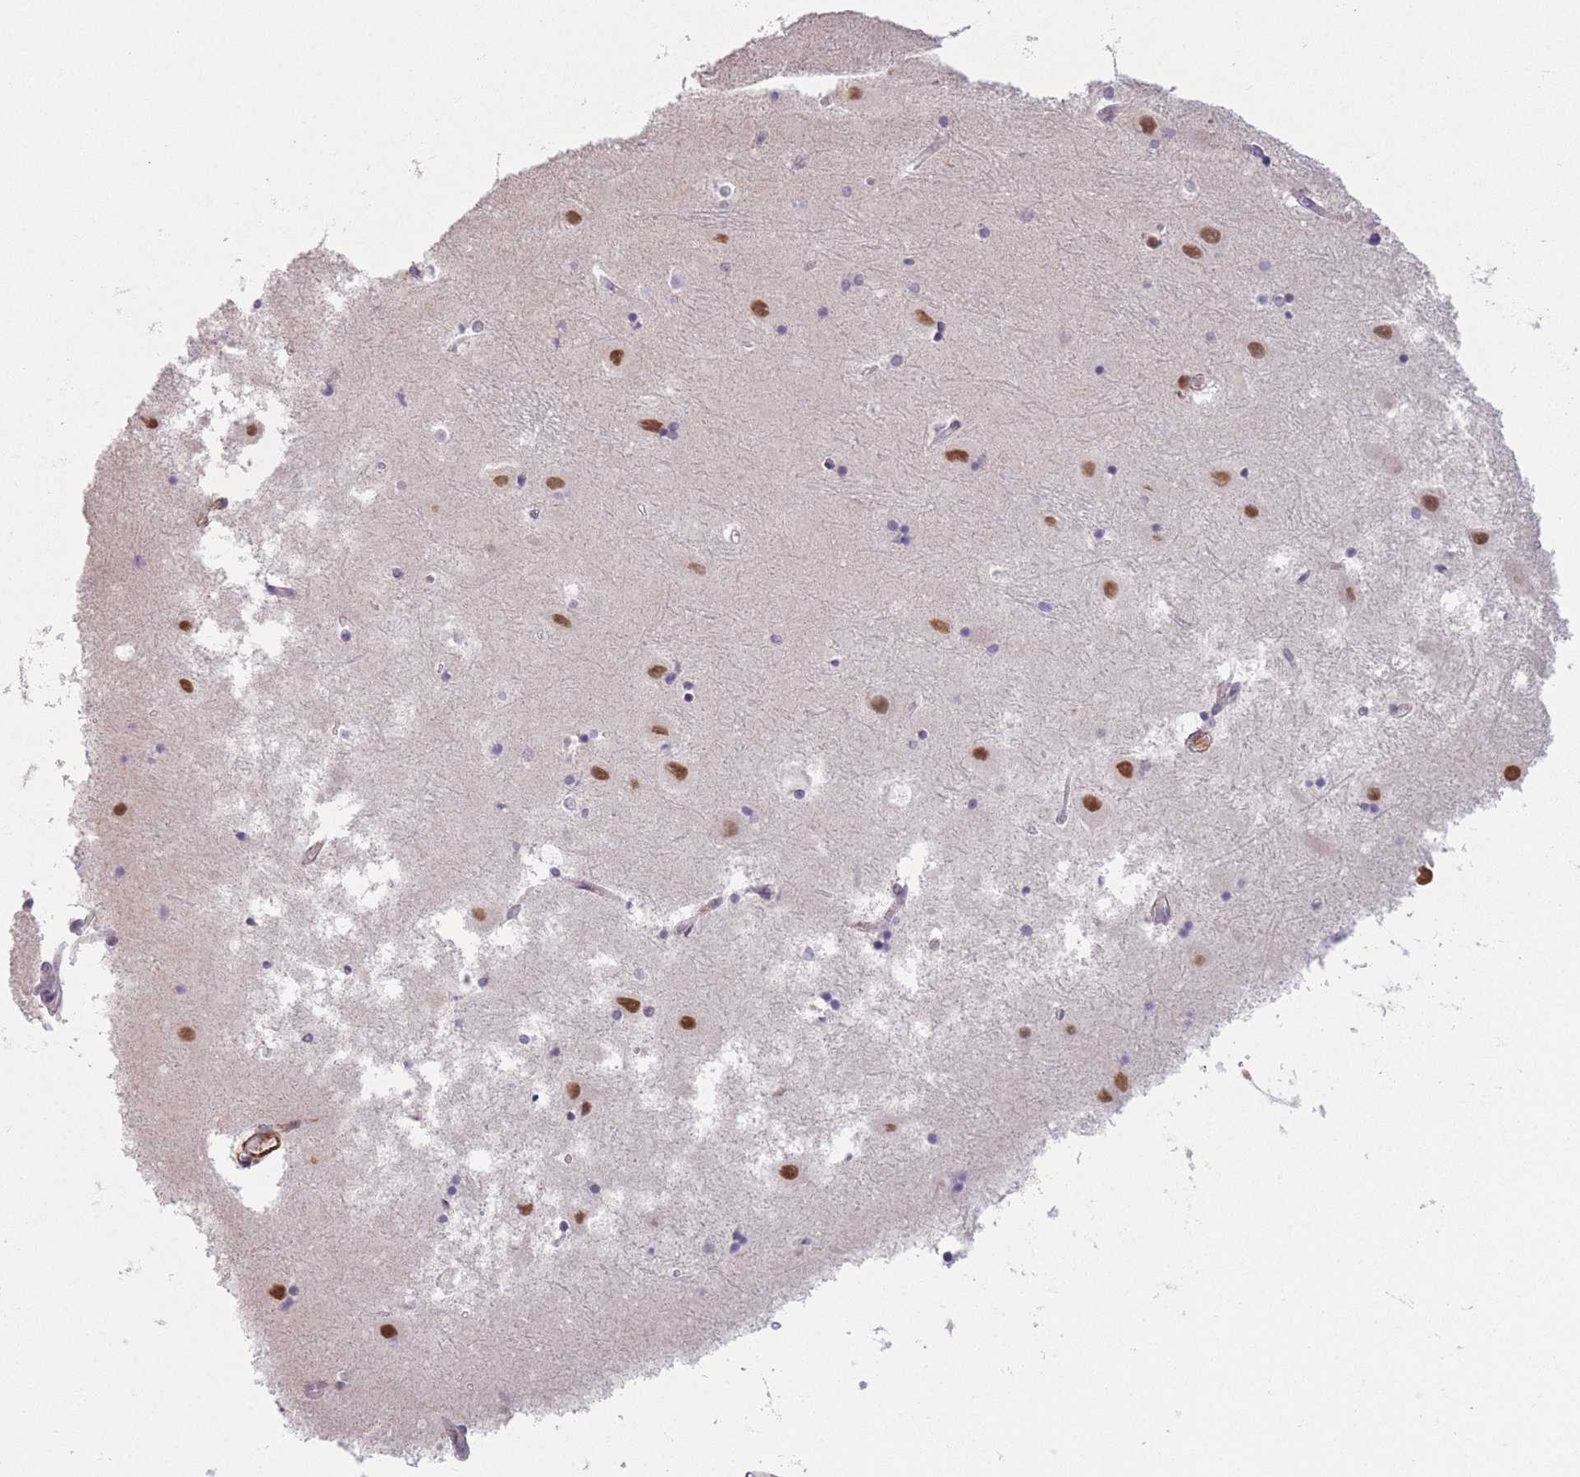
{"staining": {"intensity": "negative", "quantity": "none", "location": "none"}, "tissue": "hippocampus", "cell_type": "Glial cells", "image_type": "normal", "snomed": [{"axis": "morphology", "description": "Normal tissue, NOS"}, {"axis": "topography", "description": "Hippocampus"}], "caption": "Immunohistochemistry histopathology image of benign hippocampus stained for a protein (brown), which demonstrates no positivity in glial cells.", "gene": "SIN3B", "patient": {"sex": "female", "age": 52}}